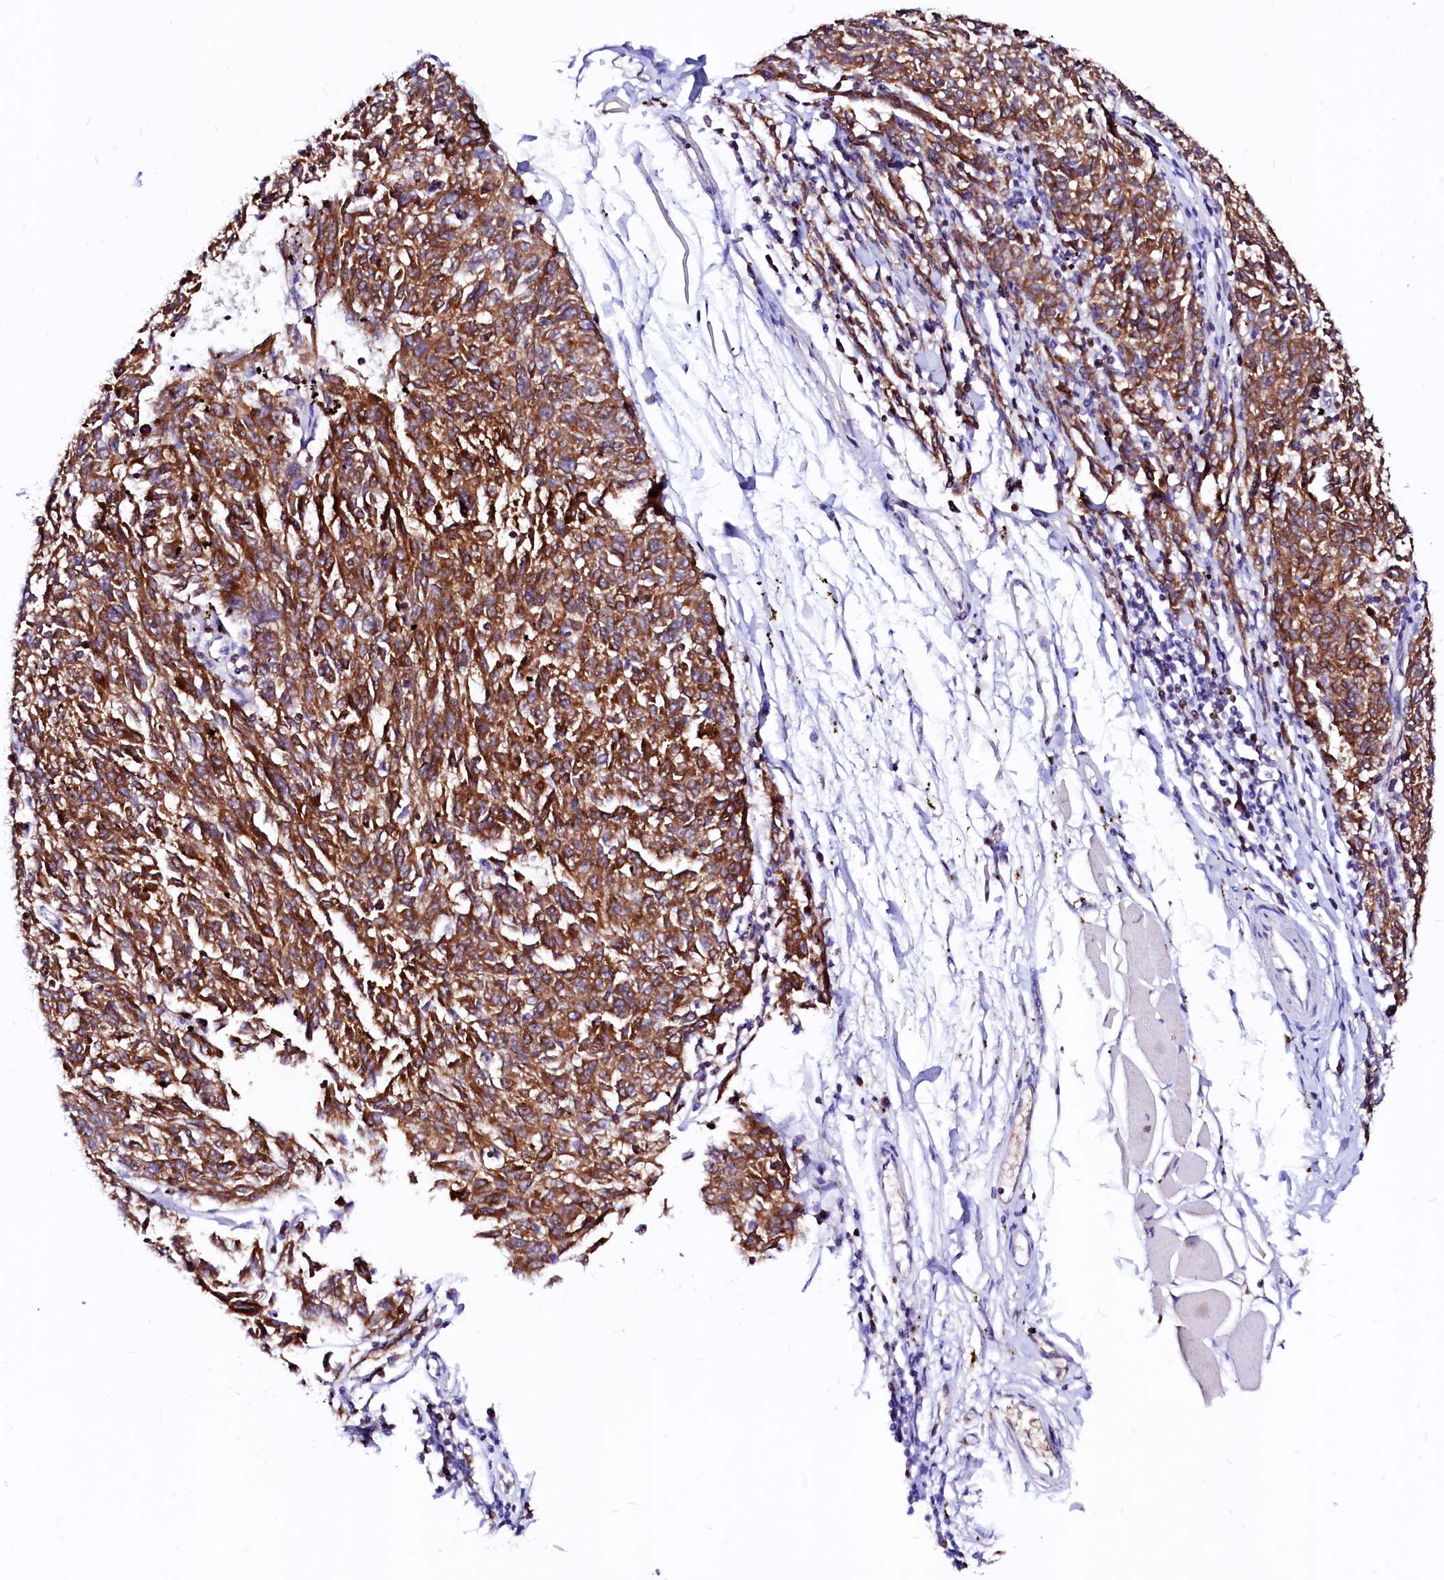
{"staining": {"intensity": "strong", "quantity": ">75%", "location": "cytoplasmic/membranous"}, "tissue": "melanoma", "cell_type": "Tumor cells", "image_type": "cancer", "snomed": [{"axis": "morphology", "description": "Malignant melanoma, NOS"}, {"axis": "topography", "description": "Skin"}], "caption": "Immunohistochemical staining of human malignant melanoma demonstrates strong cytoplasmic/membranous protein positivity in approximately >75% of tumor cells.", "gene": "RAB27A", "patient": {"sex": "female", "age": 72}}